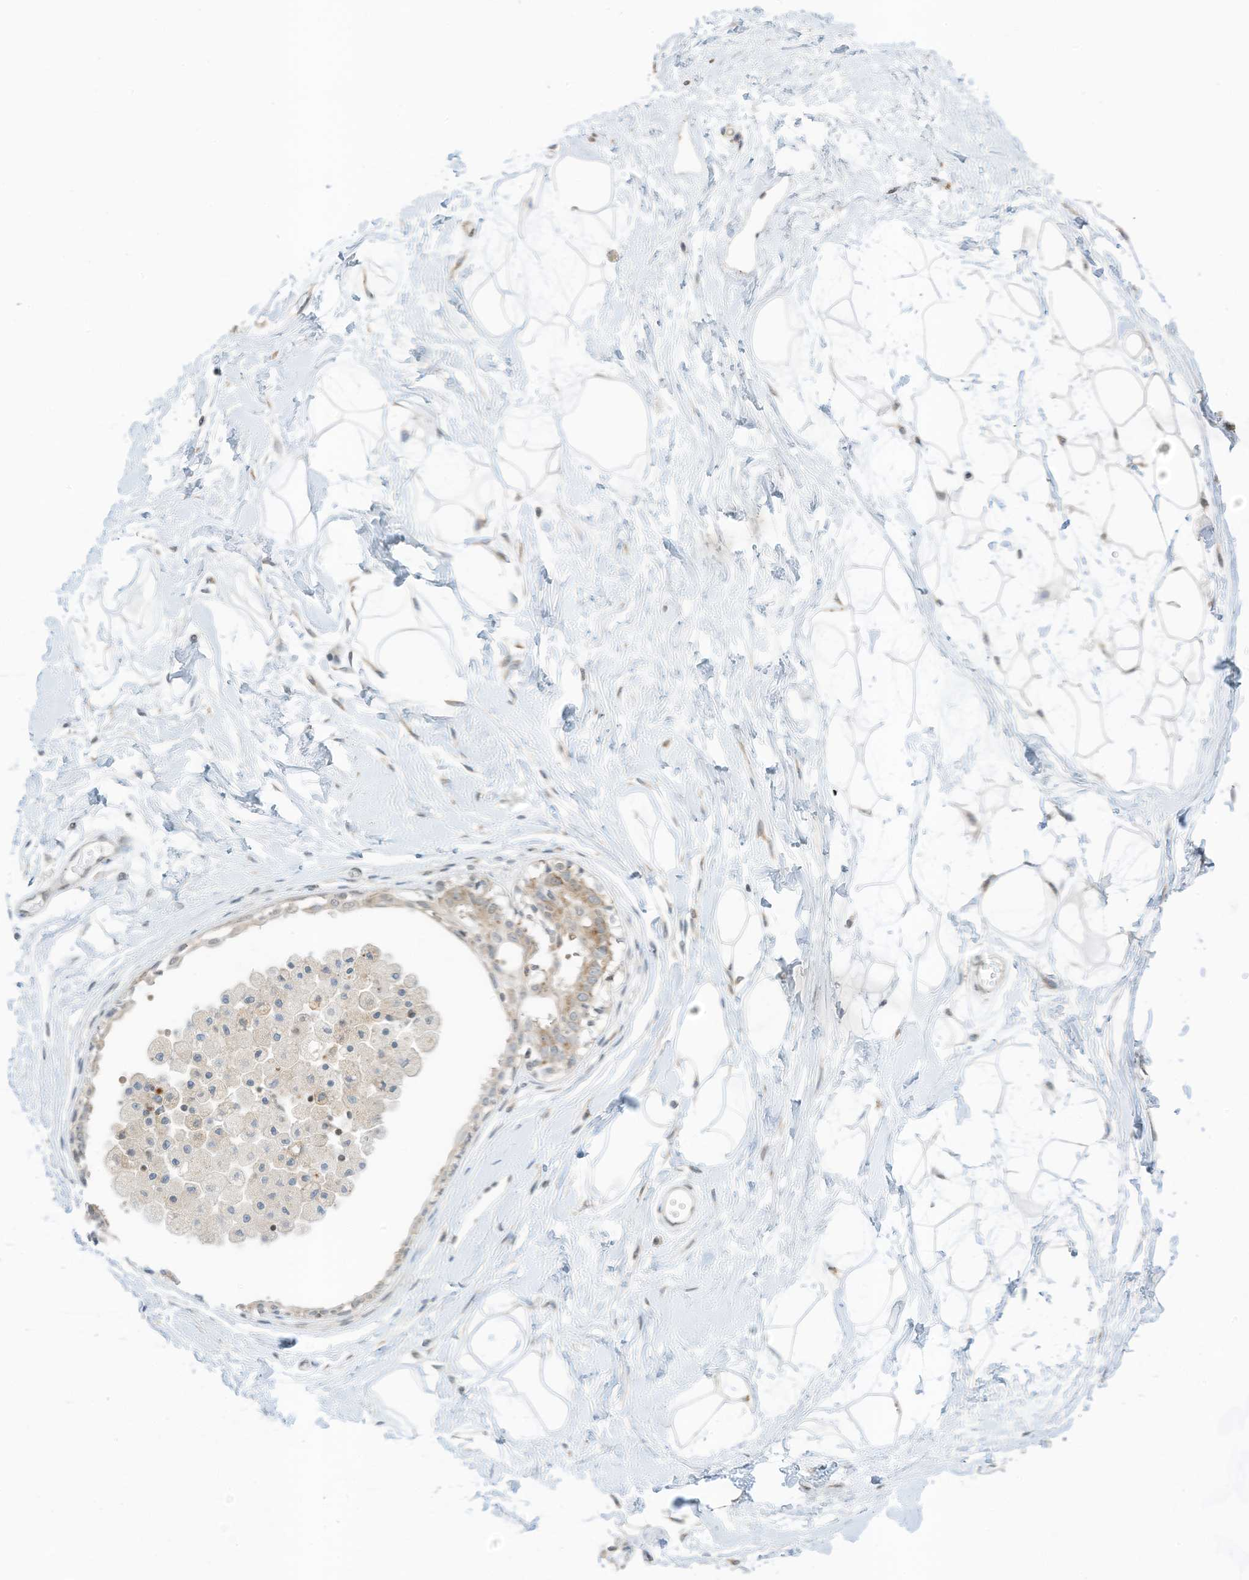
{"staining": {"intensity": "negative", "quantity": "none", "location": "none"}, "tissue": "breast", "cell_type": "Adipocytes", "image_type": "normal", "snomed": [{"axis": "morphology", "description": "Normal tissue, NOS"}, {"axis": "topography", "description": "Breast"}], "caption": "DAB (3,3'-diaminobenzidine) immunohistochemical staining of normal breast displays no significant staining in adipocytes.", "gene": "EDF1", "patient": {"sex": "female", "age": 45}}